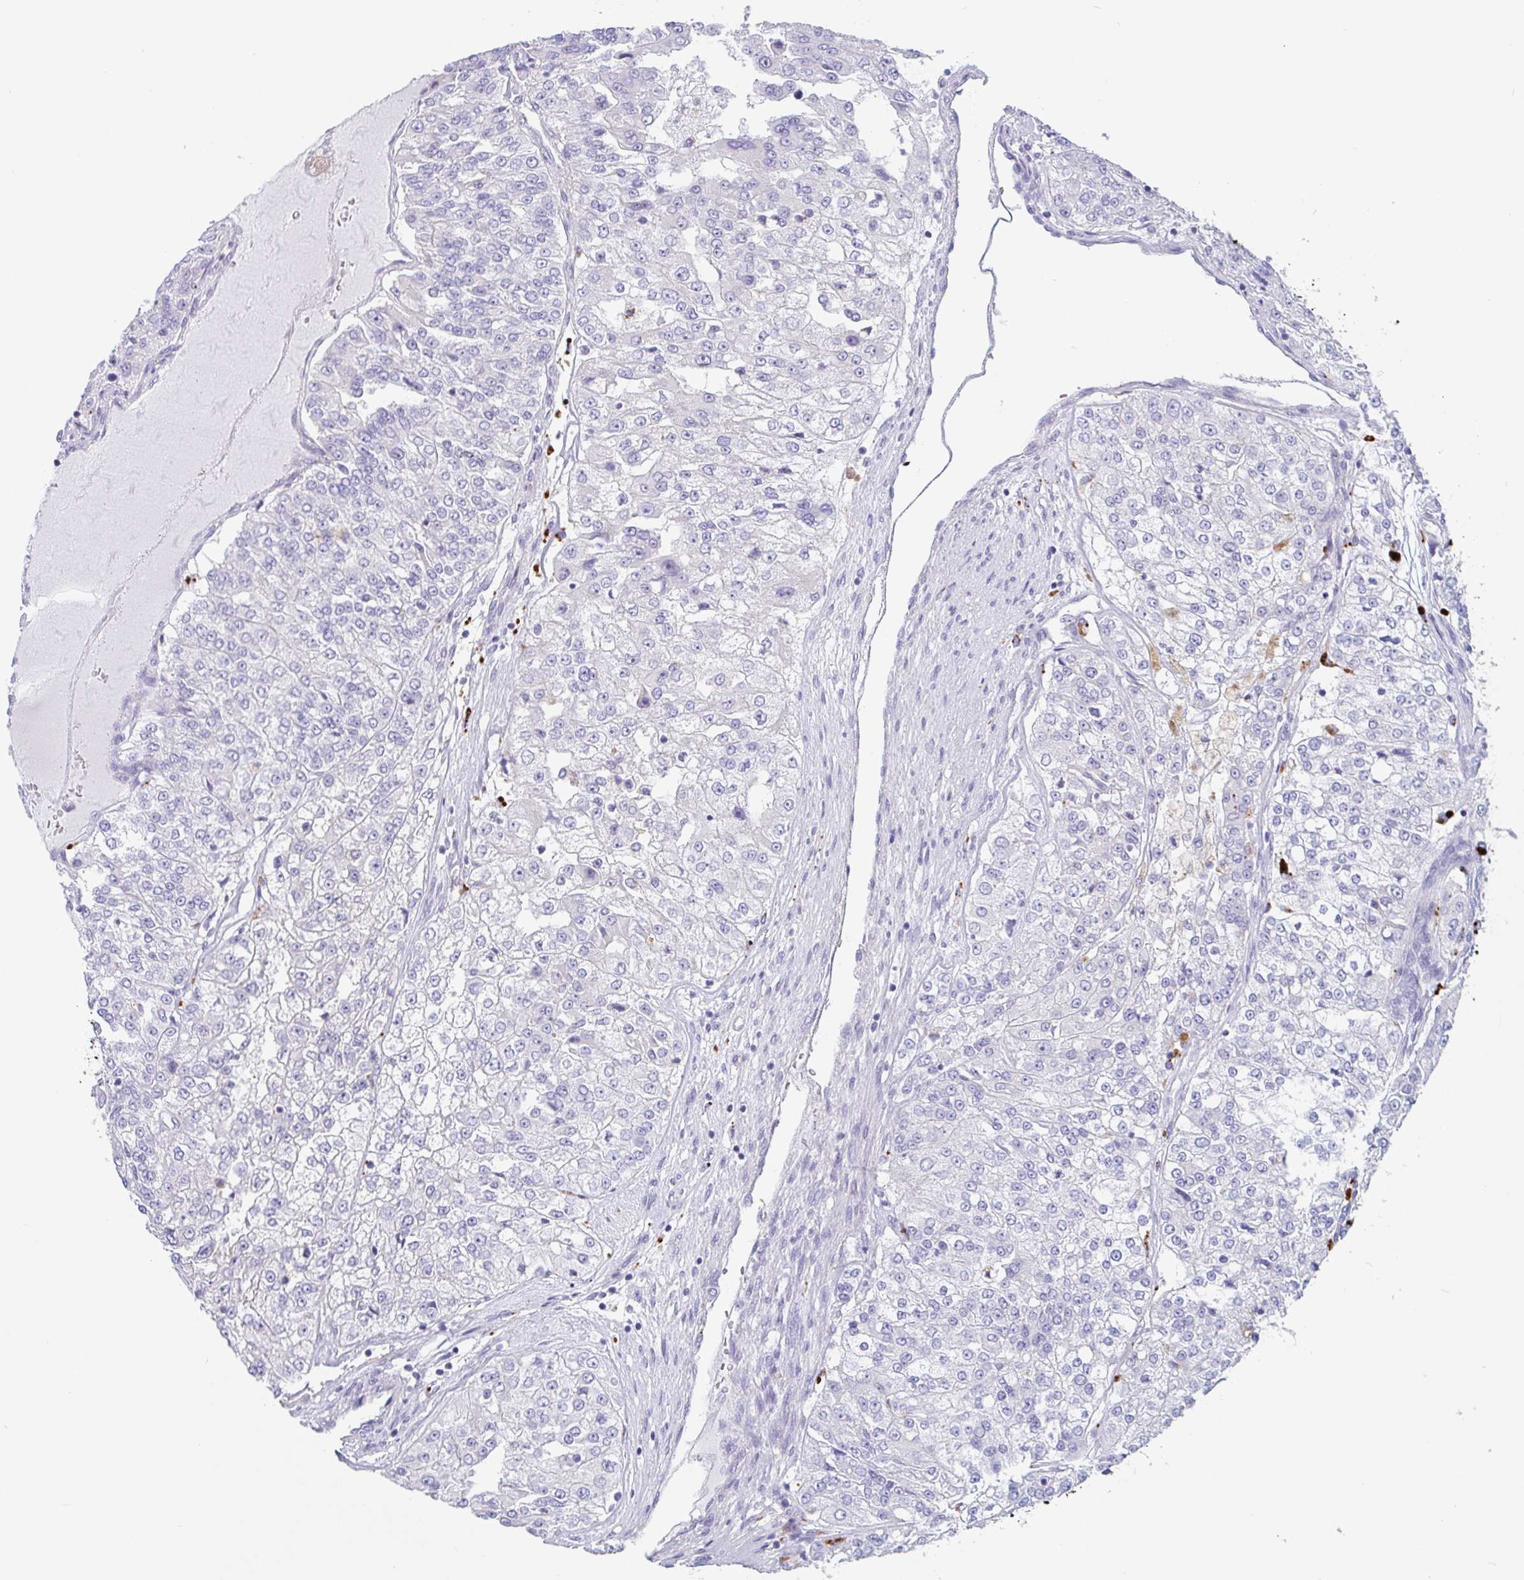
{"staining": {"intensity": "negative", "quantity": "none", "location": "none"}, "tissue": "renal cancer", "cell_type": "Tumor cells", "image_type": "cancer", "snomed": [{"axis": "morphology", "description": "Adenocarcinoma, NOS"}, {"axis": "topography", "description": "Kidney"}], "caption": "The immunohistochemistry (IHC) photomicrograph has no significant expression in tumor cells of renal cancer tissue.", "gene": "LENG9", "patient": {"sex": "female", "age": 63}}